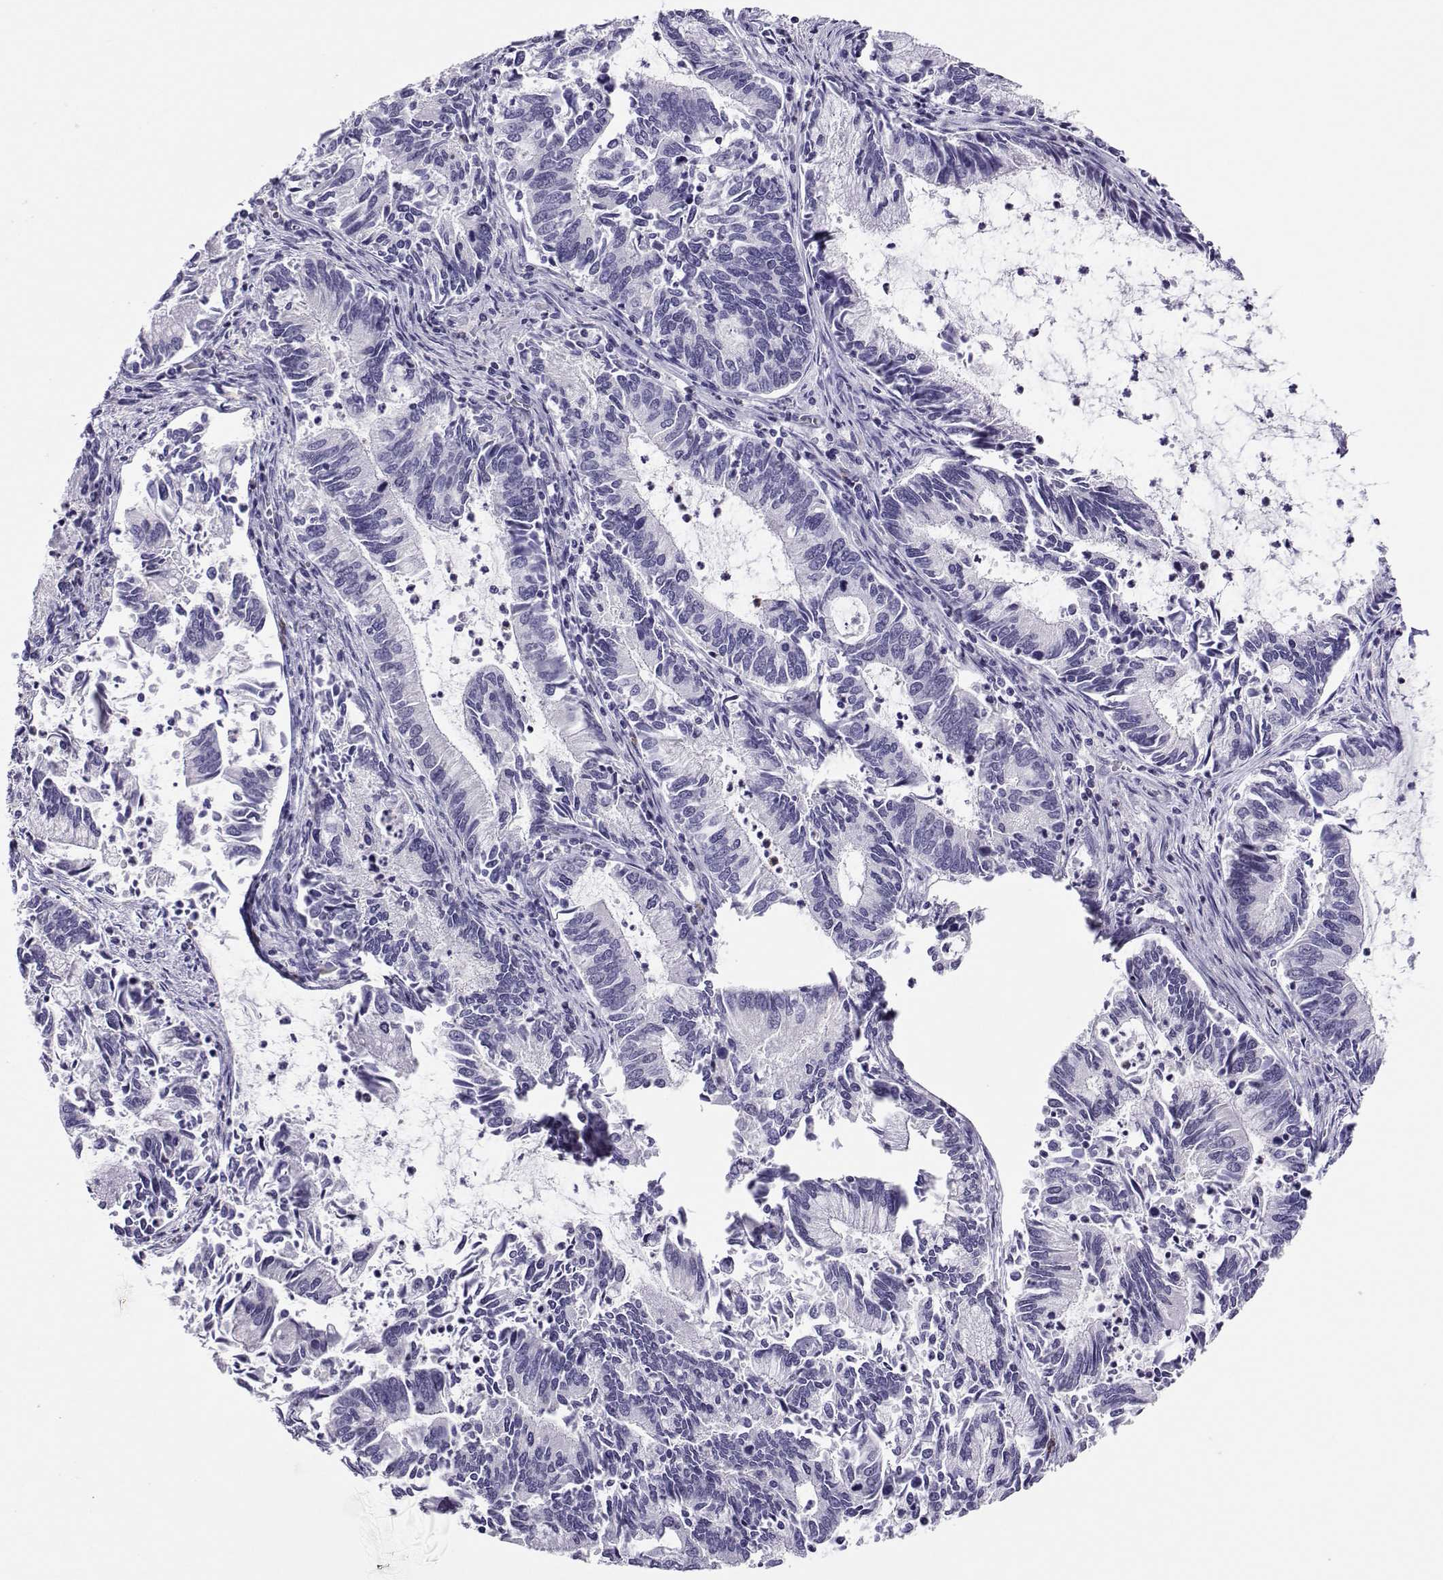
{"staining": {"intensity": "negative", "quantity": "none", "location": "none"}, "tissue": "cervical cancer", "cell_type": "Tumor cells", "image_type": "cancer", "snomed": [{"axis": "morphology", "description": "Adenocarcinoma, NOS"}, {"axis": "topography", "description": "Cervix"}], "caption": "Tumor cells show no significant staining in cervical cancer.", "gene": "TRPM7", "patient": {"sex": "female", "age": 42}}